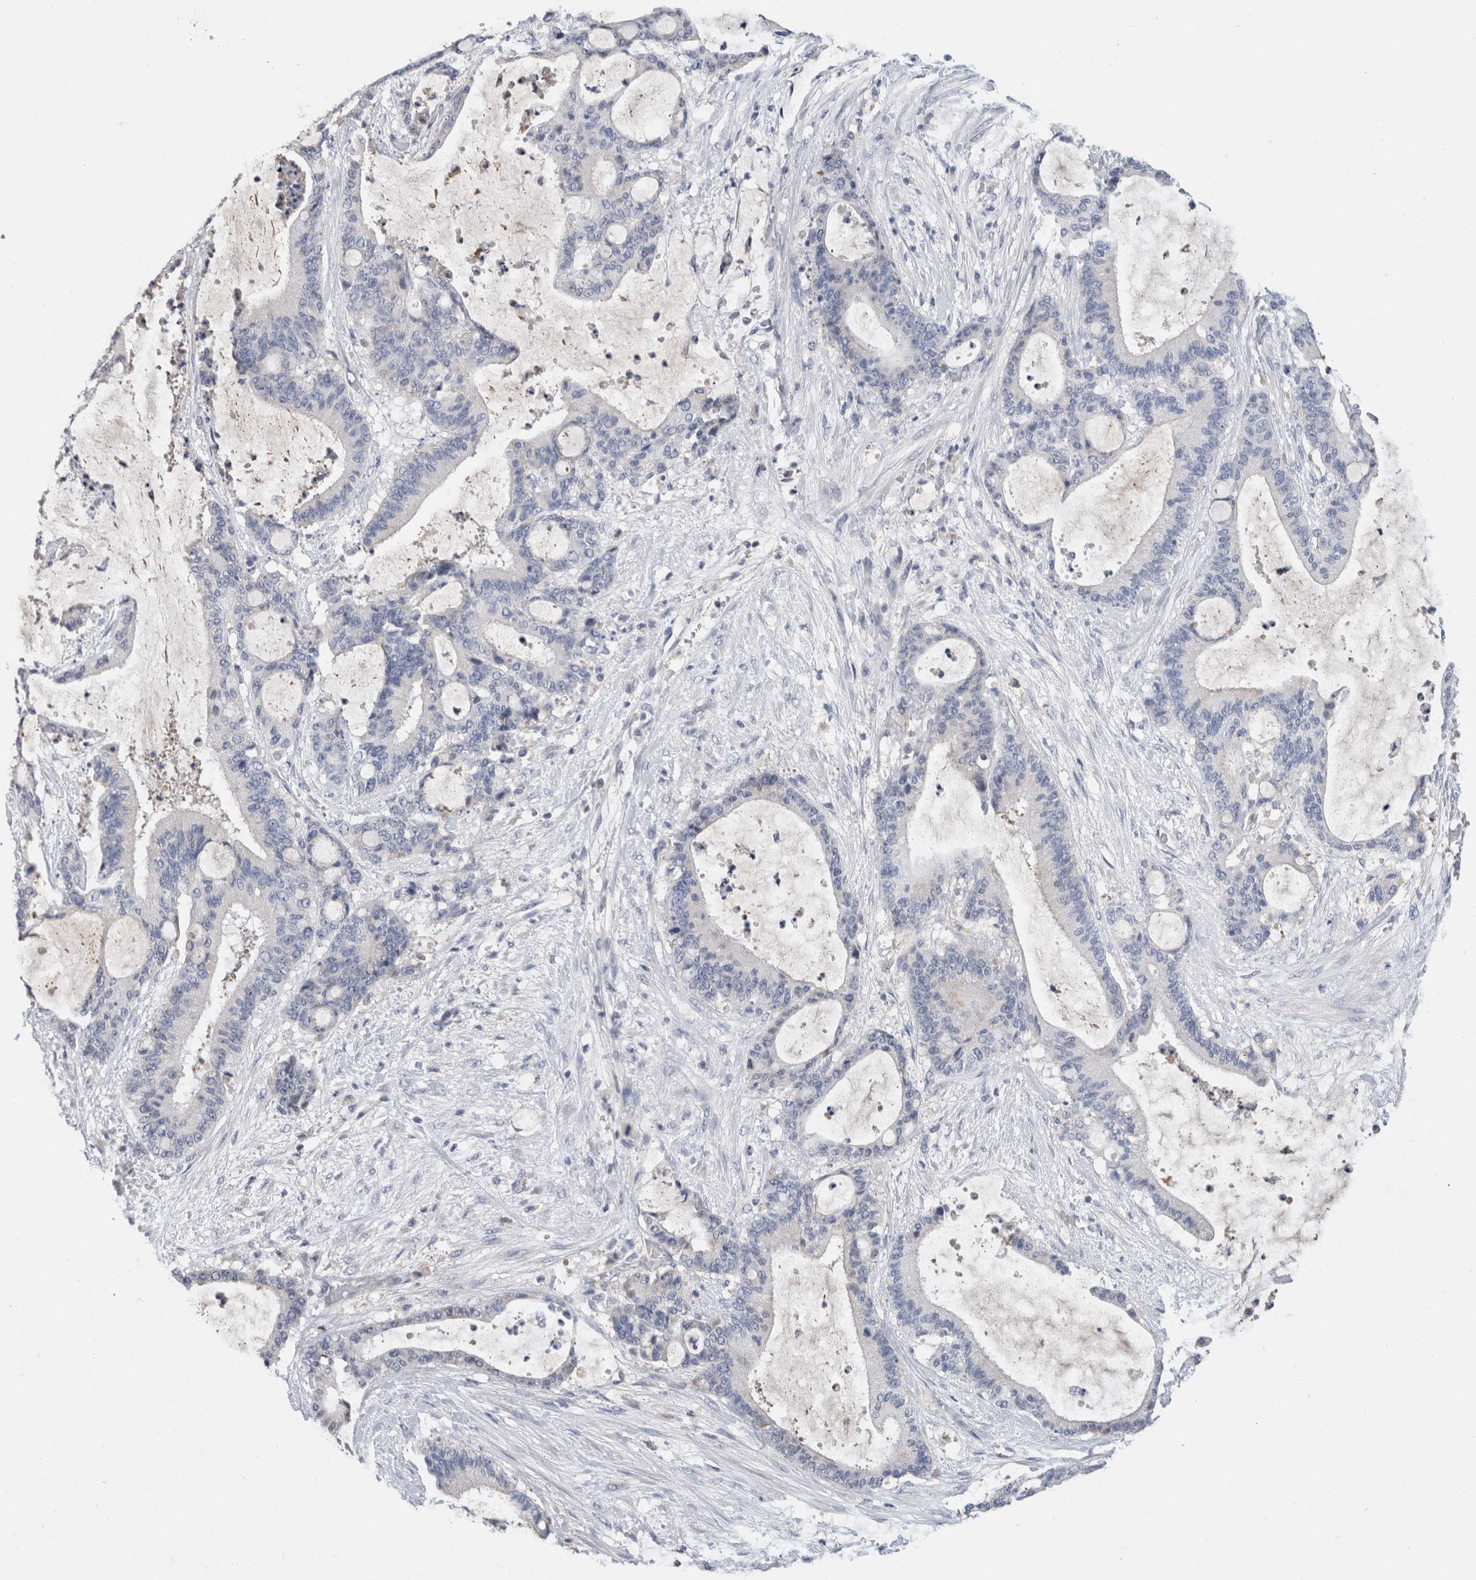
{"staining": {"intensity": "negative", "quantity": "none", "location": "none"}, "tissue": "liver cancer", "cell_type": "Tumor cells", "image_type": "cancer", "snomed": [{"axis": "morphology", "description": "Cholangiocarcinoma"}, {"axis": "topography", "description": "Liver"}], "caption": "Cholangiocarcinoma (liver) was stained to show a protein in brown. There is no significant expression in tumor cells.", "gene": "SCGB1A1", "patient": {"sex": "female", "age": 73}}